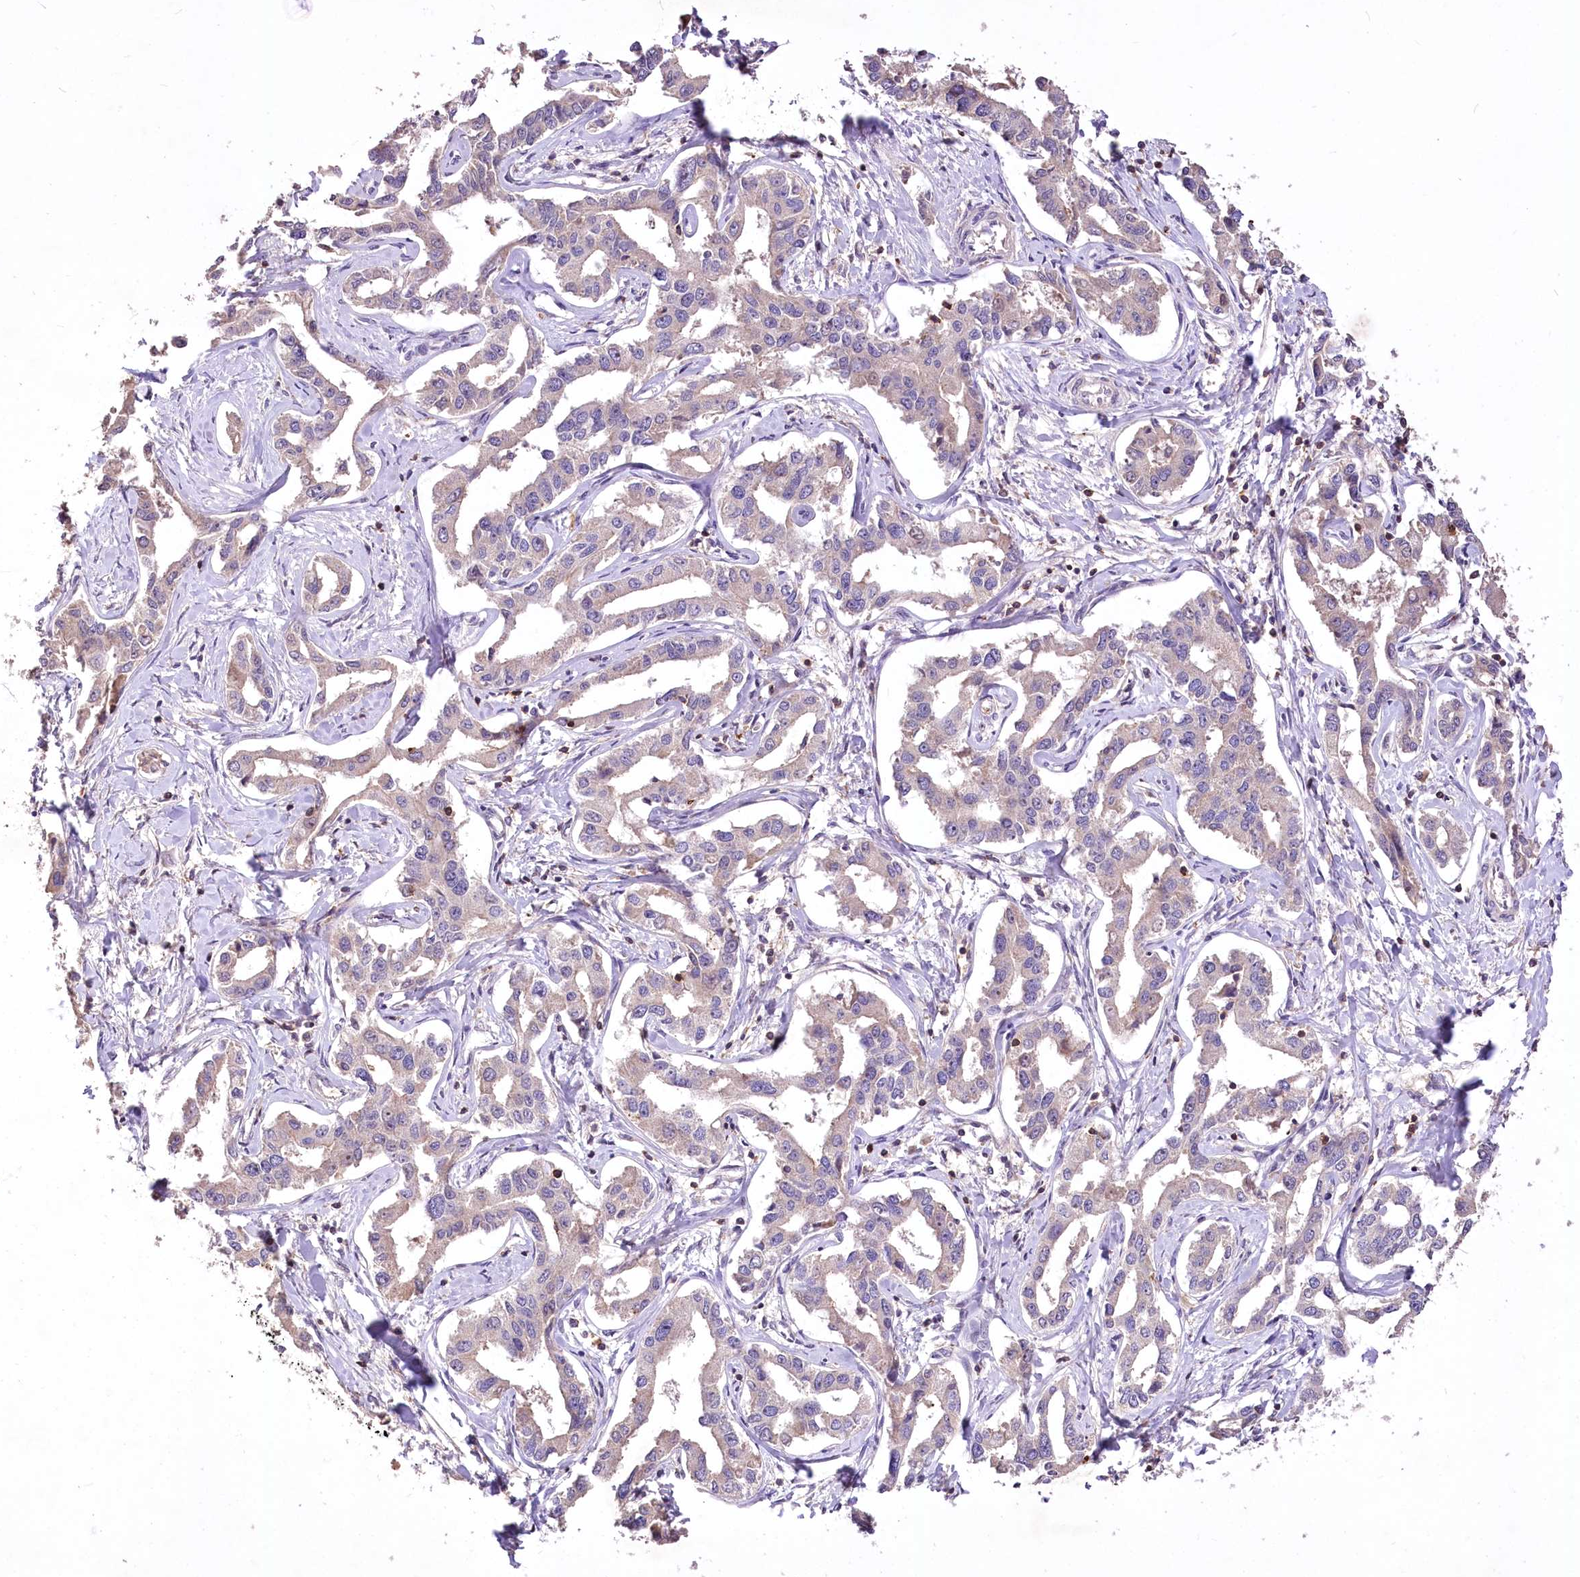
{"staining": {"intensity": "negative", "quantity": "none", "location": "none"}, "tissue": "liver cancer", "cell_type": "Tumor cells", "image_type": "cancer", "snomed": [{"axis": "morphology", "description": "Cholangiocarcinoma"}, {"axis": "topography", "description": "Liver"}], "caption": "An IHC micrograph of liver cholangiocarcinoma is shown. There is no staining in tumor cells of liver cholangiocarcinoma.", "gene": "SERGEF", "patient": {"sex": "male", "age": 59}}